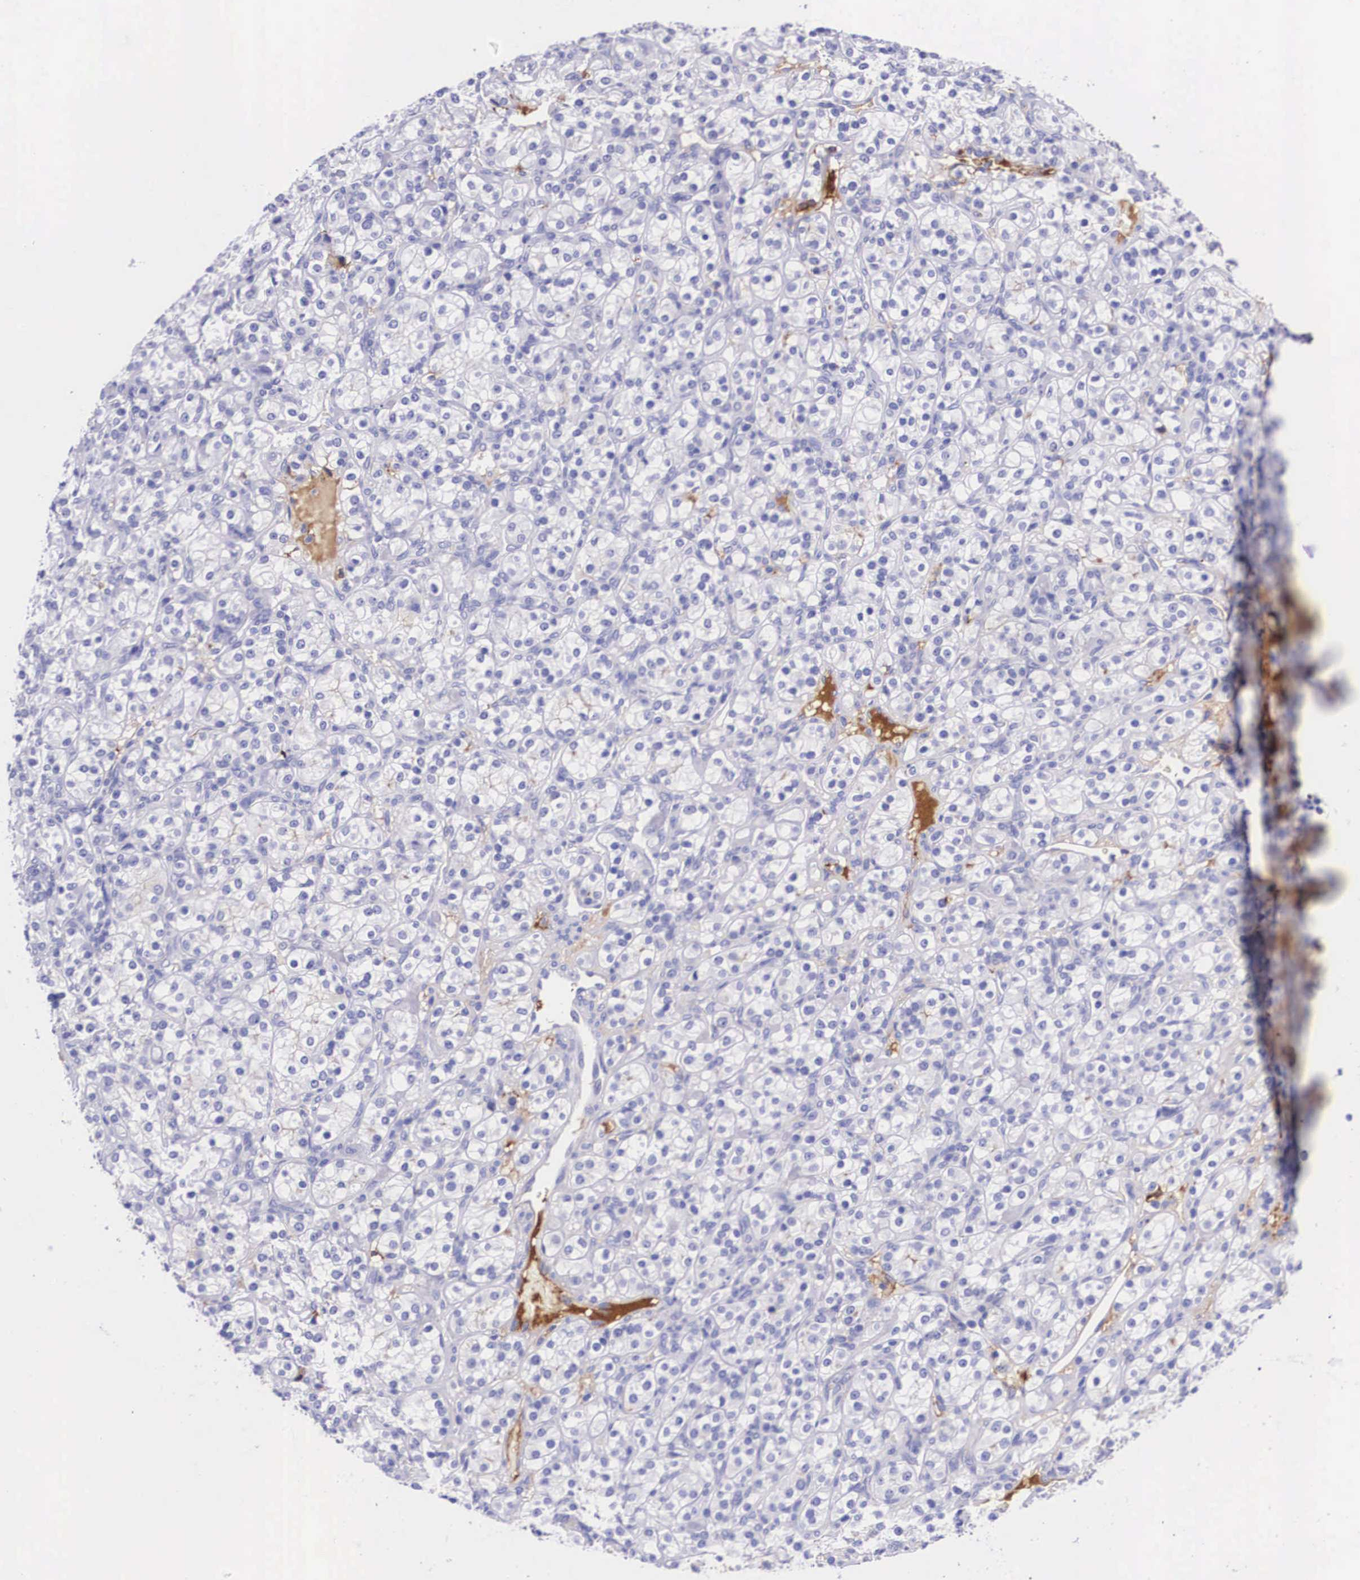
{"staining": {"intensity": "negative", "quantity": "none", "location": "none"}, "tissue": "renal cancer", "cell_type": "Tumor cells", "image_type": "cancer", "snomed": [{"axis": "morphology", "description": "Adenocarcinoma, NOS"}, {"axis": "topography", "description": "Kidney"}], "caption": "Tumor cells are negative for protein expression in human adenocarcinoma (renal). The staining was performed using DAB (3,3'-diaminobenzidine) to visualize the protein expression in brown, while the nuclei were stained in blue with hematoxylin (Magnification: 20x).", "gene": "PLG", "patient": {"sex": "male", "age": 77}}